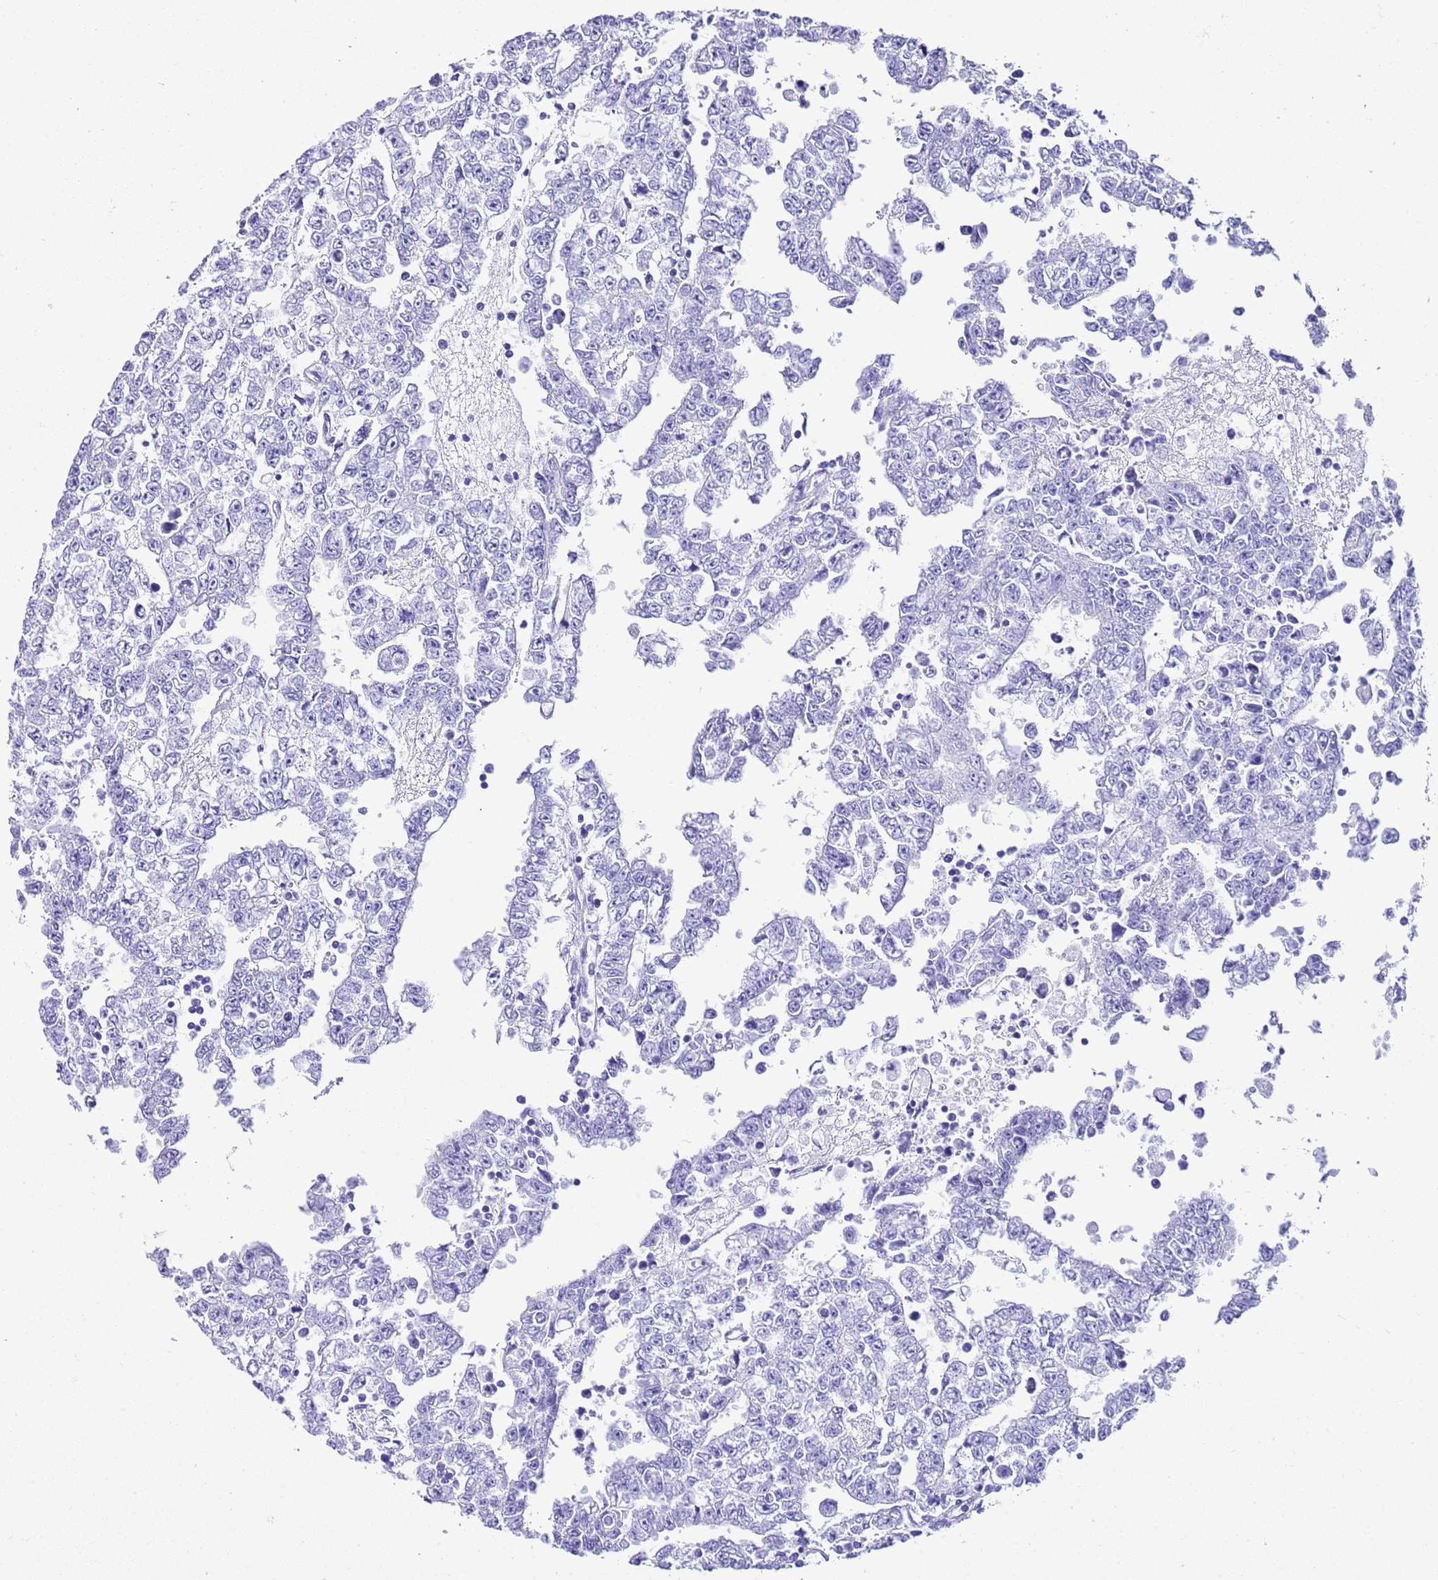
{"staining": {"intensity": "negative", "quantity": "none", "location": "none"}, "tissue": "testis cancer", "cell_type": "Tumor cells", "image_type": "cancer", "snomed": [{"axis": "morphology", "description": "Carcinoma, Embryonal, NOS"}, {"axis": "topography", "description": "Testis"}], "caption": "Tumor cells are negative for protein expression in human testis cancer (embryonal carcinoma). (Stains: DAB IHC with hematoxylin counter stain, Microscopy: brightfield microscopy at high magnification).", "gene": "KCNC1", "patient": {"sex": "male", "age": 25}}